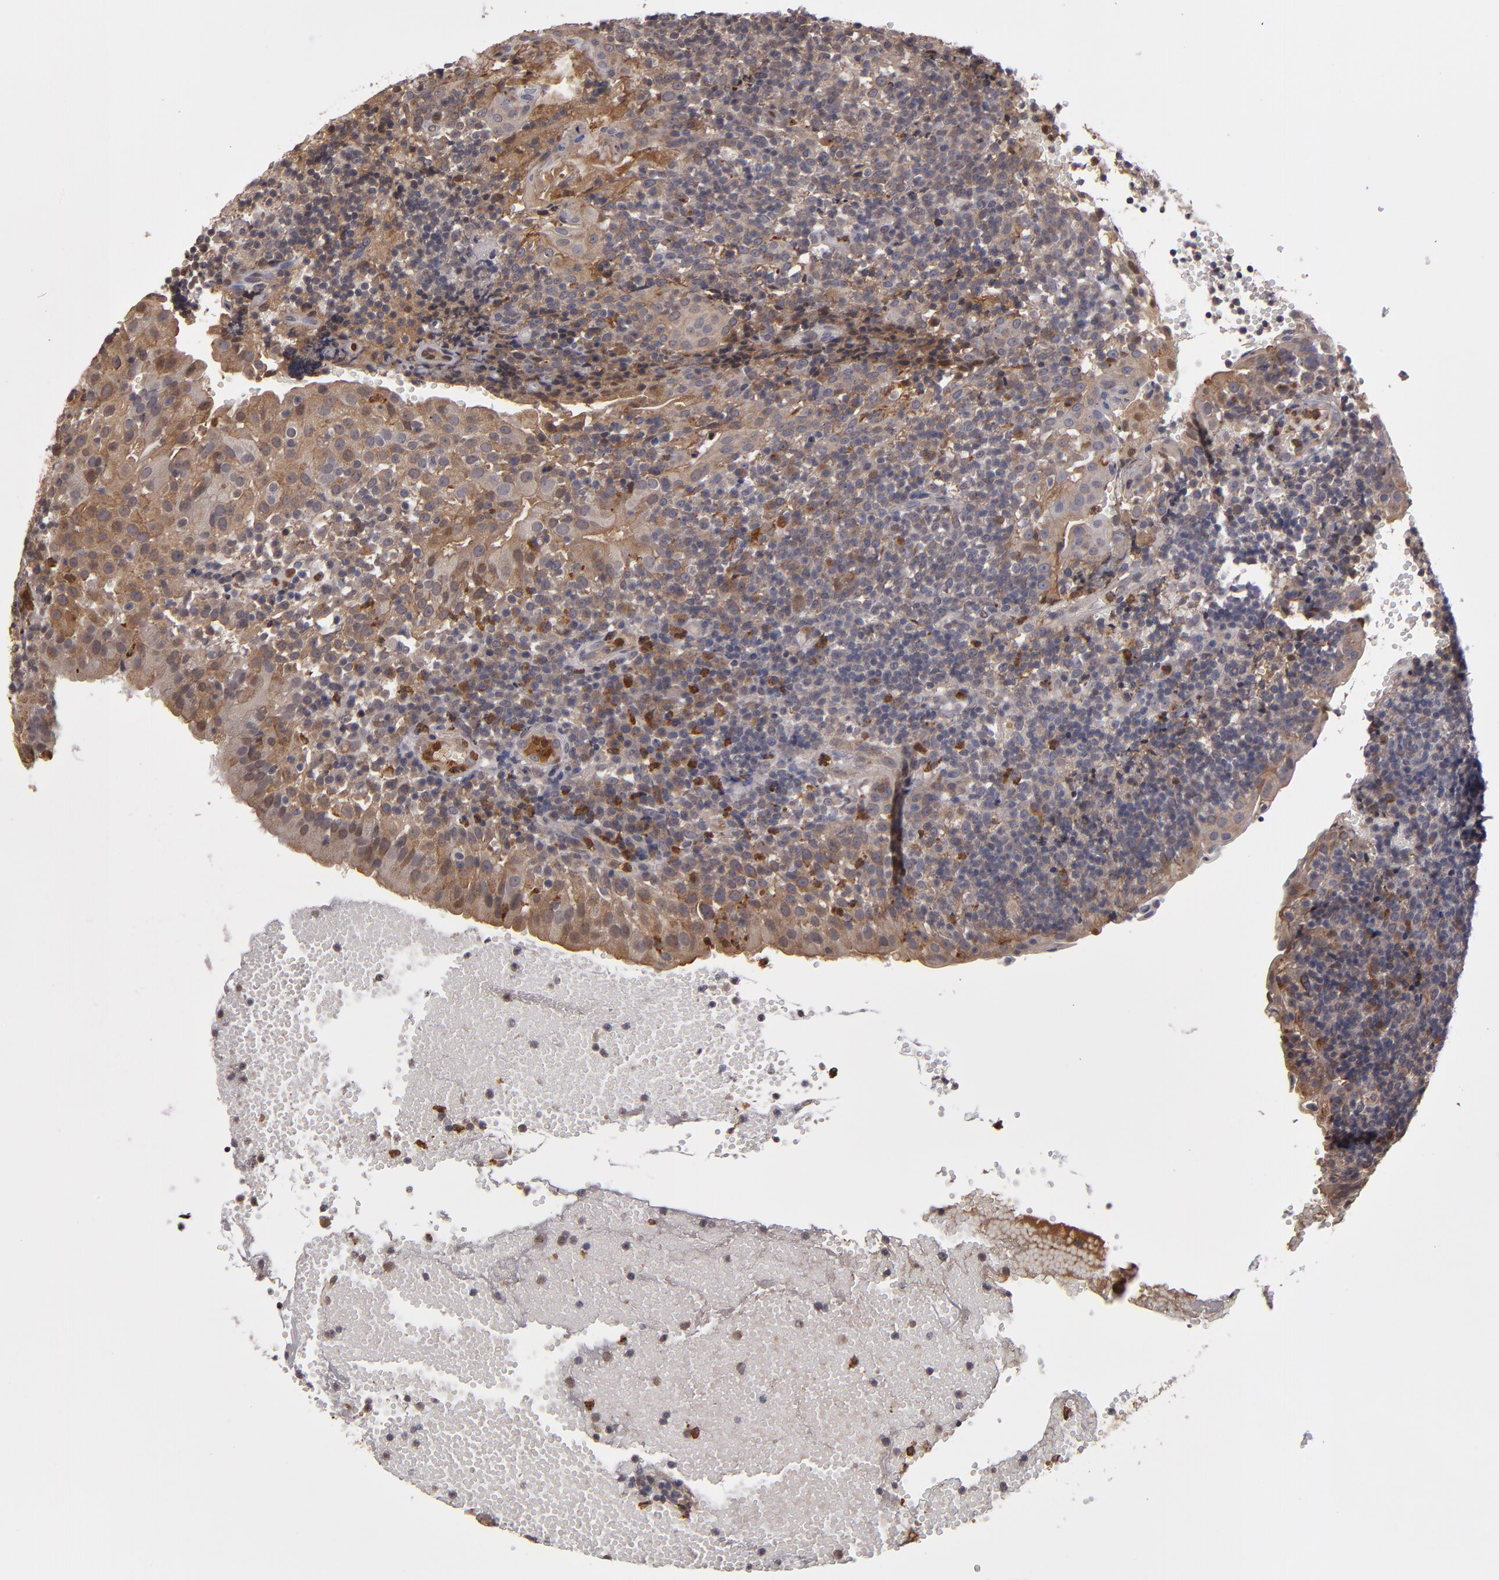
{"staining": {"intensity": "weak", "quantity": "25%-75%", "location": "cytoplasmic/membranous"}, "tissue": "tonsil", "cell_type": "Germinal center cells", "image_type": "normal", "snomed": [{"axis": "morphology", "description": "Normal tissue, NOS"}, {"axis": "topography", "description": "Tonsil"}], "caption": "The photomicrograph reveals immunohistochemical staining of unremarkable tonsil. There is weak cytoplasmic/membranous staining is identified in about 25%-75% of germinal center cells.", "gene": "SERPINA7", "patient": {"sex": "female", "age": 40}}